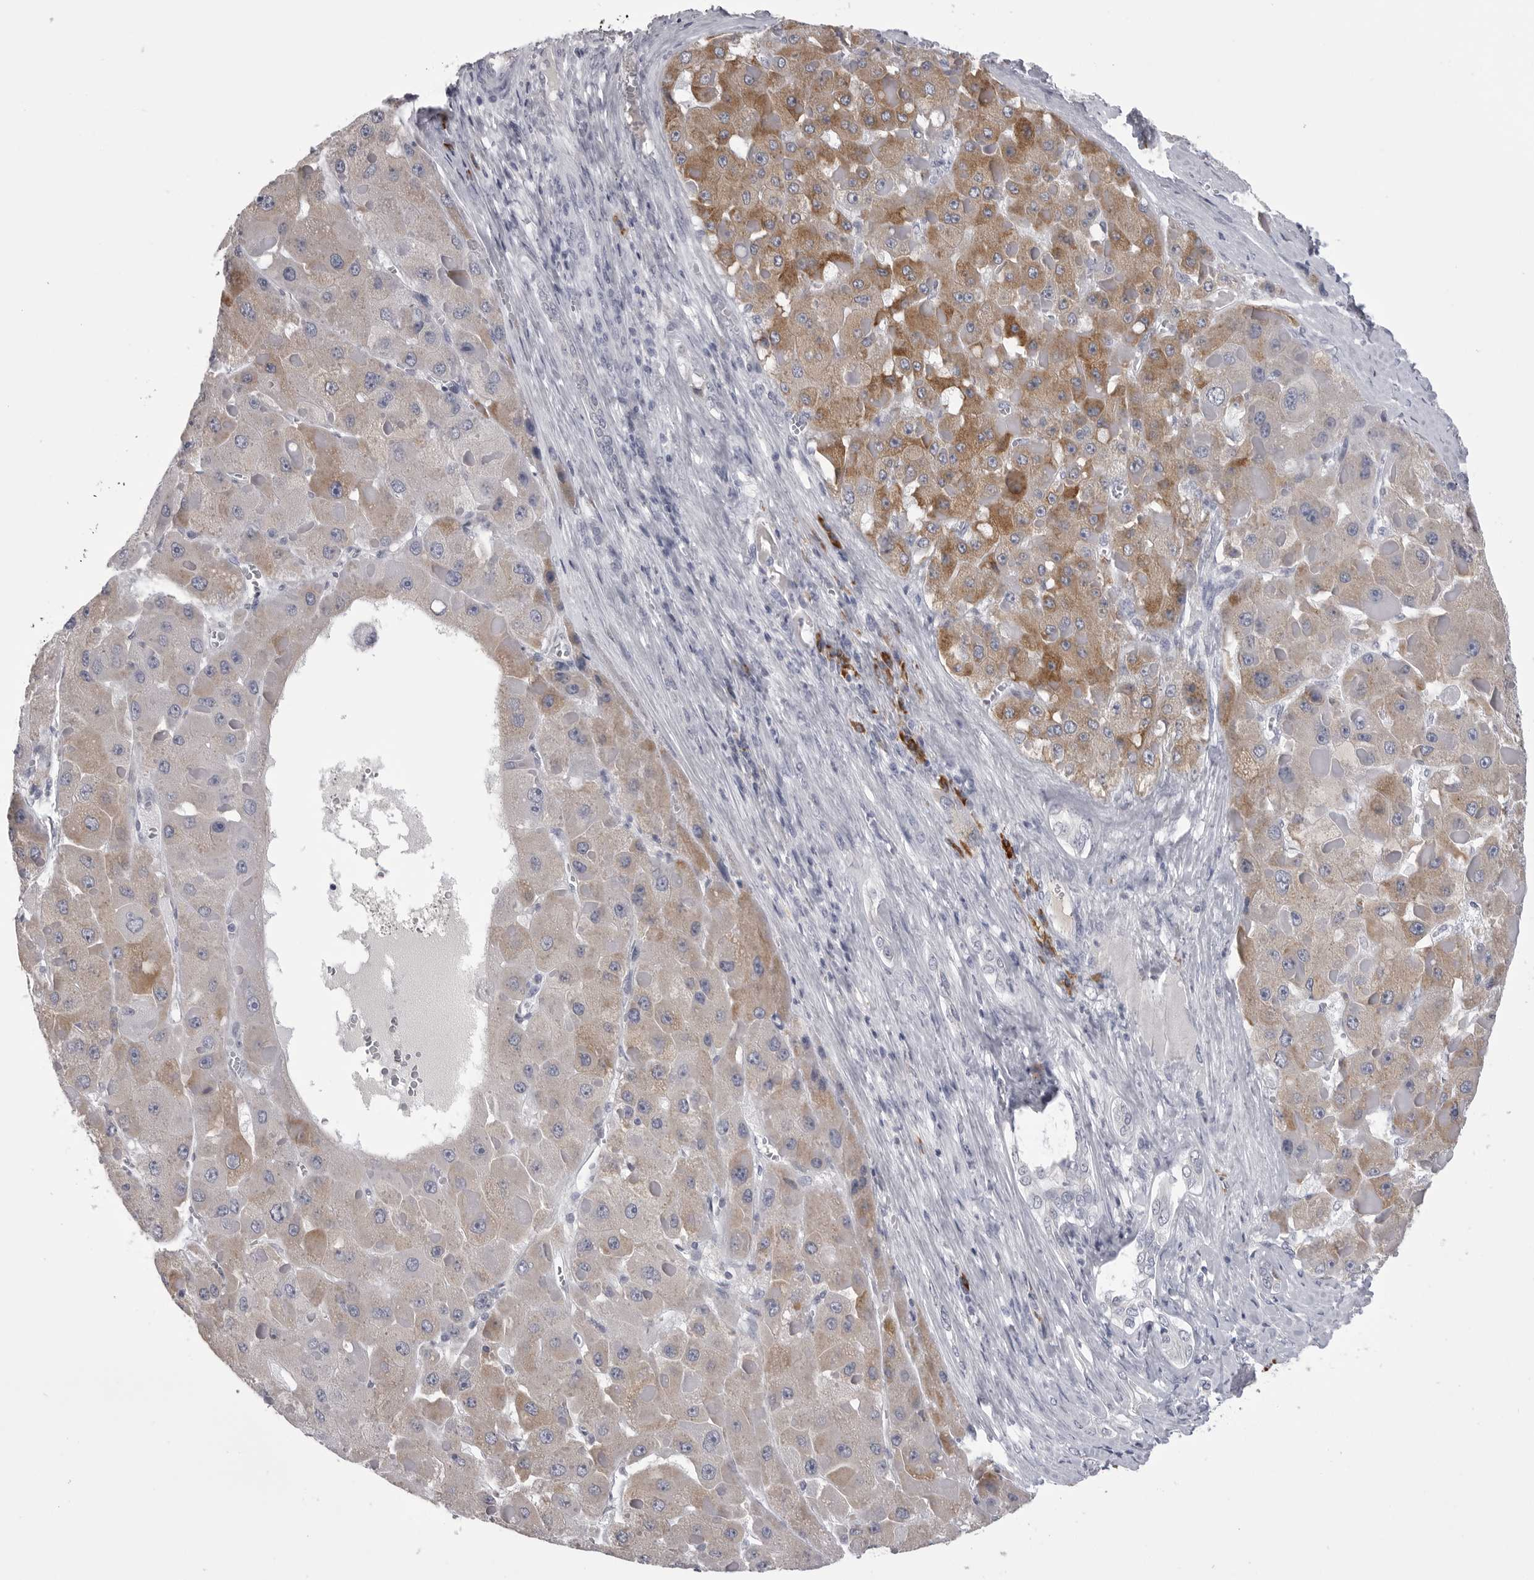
{"staining": {"intensity": "moderate", "quantity": "25%-75%", "location": "cytoplasmic/membranous"}, "tissue": "liver cancer", "cell_type": "Tumor cells", "image_type": "cancer", "snomed": [{"axis": "morphology", "description": "Carcinoma, Hepatocellular, NOS"}, {"axis": "topography", "description": "Liver"}], "caption": "The histopathology image reveals a brown stain indicating the presence of a protein in the cytoplasmic/membranous of tumor cells in liver hepatocellular carcinoma. (Brightfield microscopy of DAB IHC at high magnification).", "gene": "FKBP2", "patient": {"sex": "female", "age": 73}}